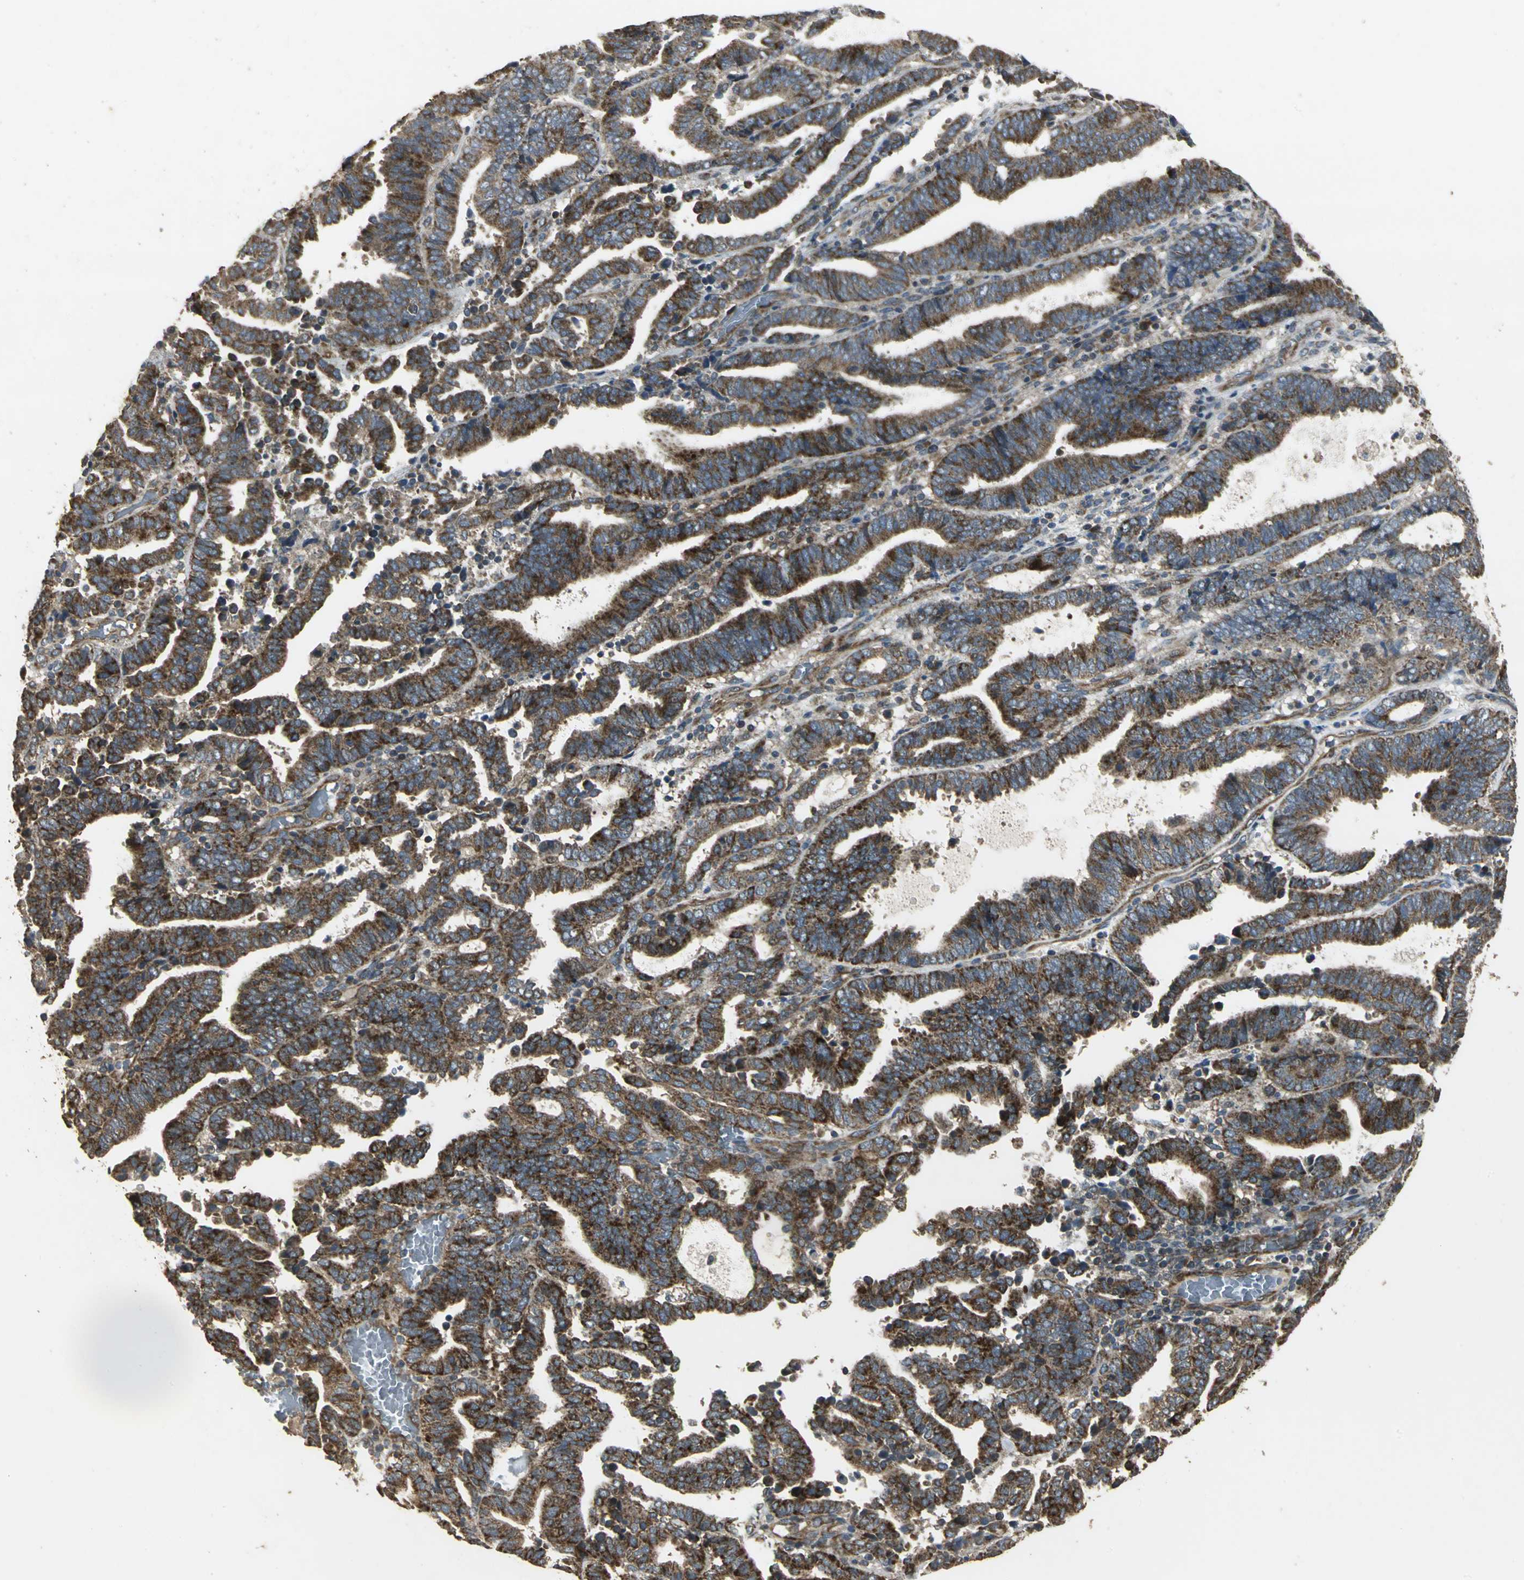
{"staining": {"intensity": "strong", "quantity": ">75%", "location": "cytoplasmic/membranous"}, "tissue": "endometrial cancer", "cell_type": "Tumor cells", "image_type": "cancer", "snomed": [{"axis": "morphology", "description": "Adenocarcinoma, NOS"}, {"axis": "topography", "description": "Uterus"}], "caption": "Adenocarcinoma (endometrial) tissue reveals strong cytoplasmic/membranous positivity in about >75% of tumor cells", "gene": "KANK1", "patient": {"sex": "female", "age": 83}}